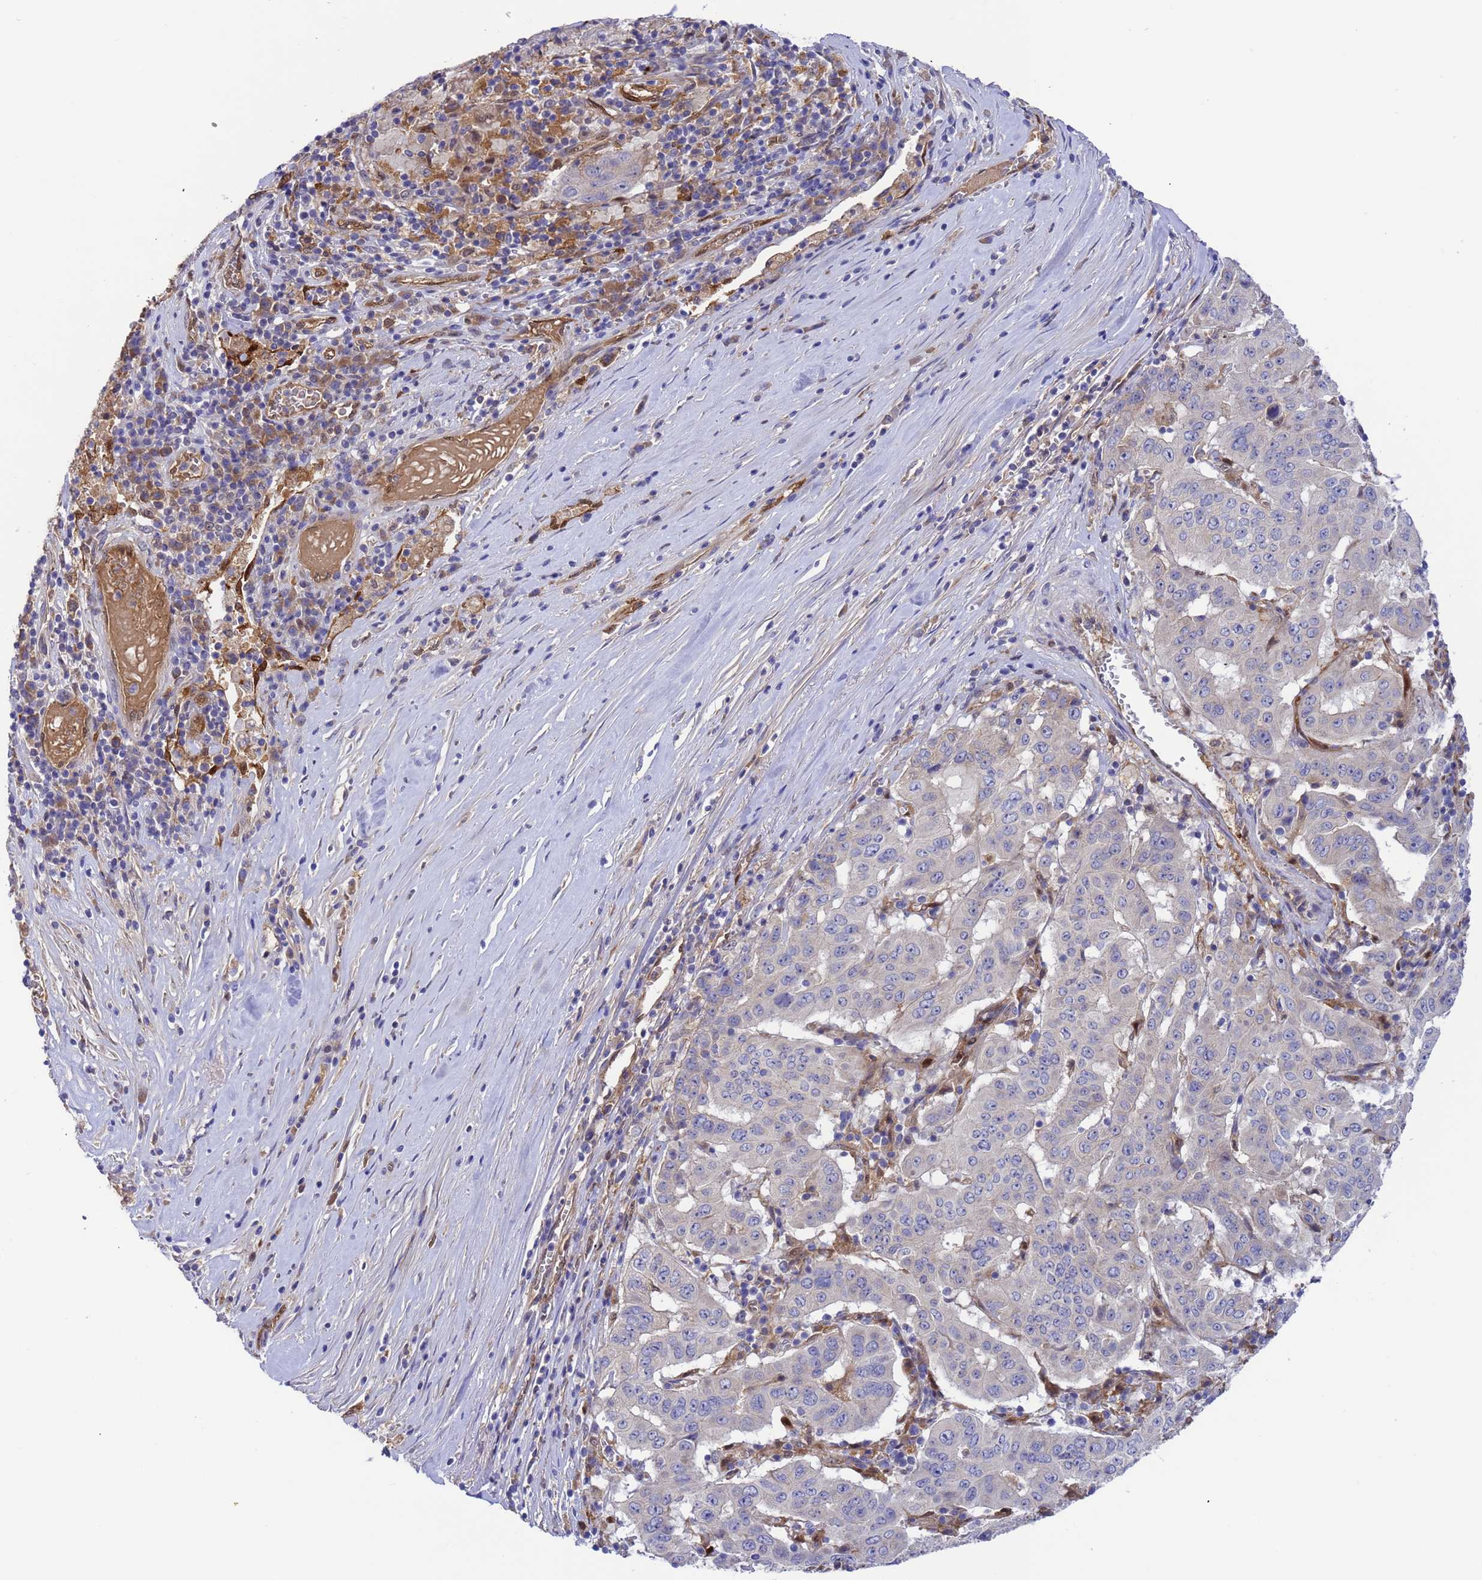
{"staining": {"intensity": "negative", "quantity": "none", "location": "none"}, "tissue": "pancreatic cancer", "cell_type": "Tumor cells", "image_type": "cancer", "snomed": [{"axis": "morphology", "description": "Adenocarcinoma, NOS"}, {"axis": "topography", "description": "Pancreas"}], "caption": "This is an immunohistochemistry (IHC) photomicrograph of pancreatic cancer. There is no expression in tumor cells.", "gene": "FOXRED1", "patient": {"sex": "male", "age": 63}}